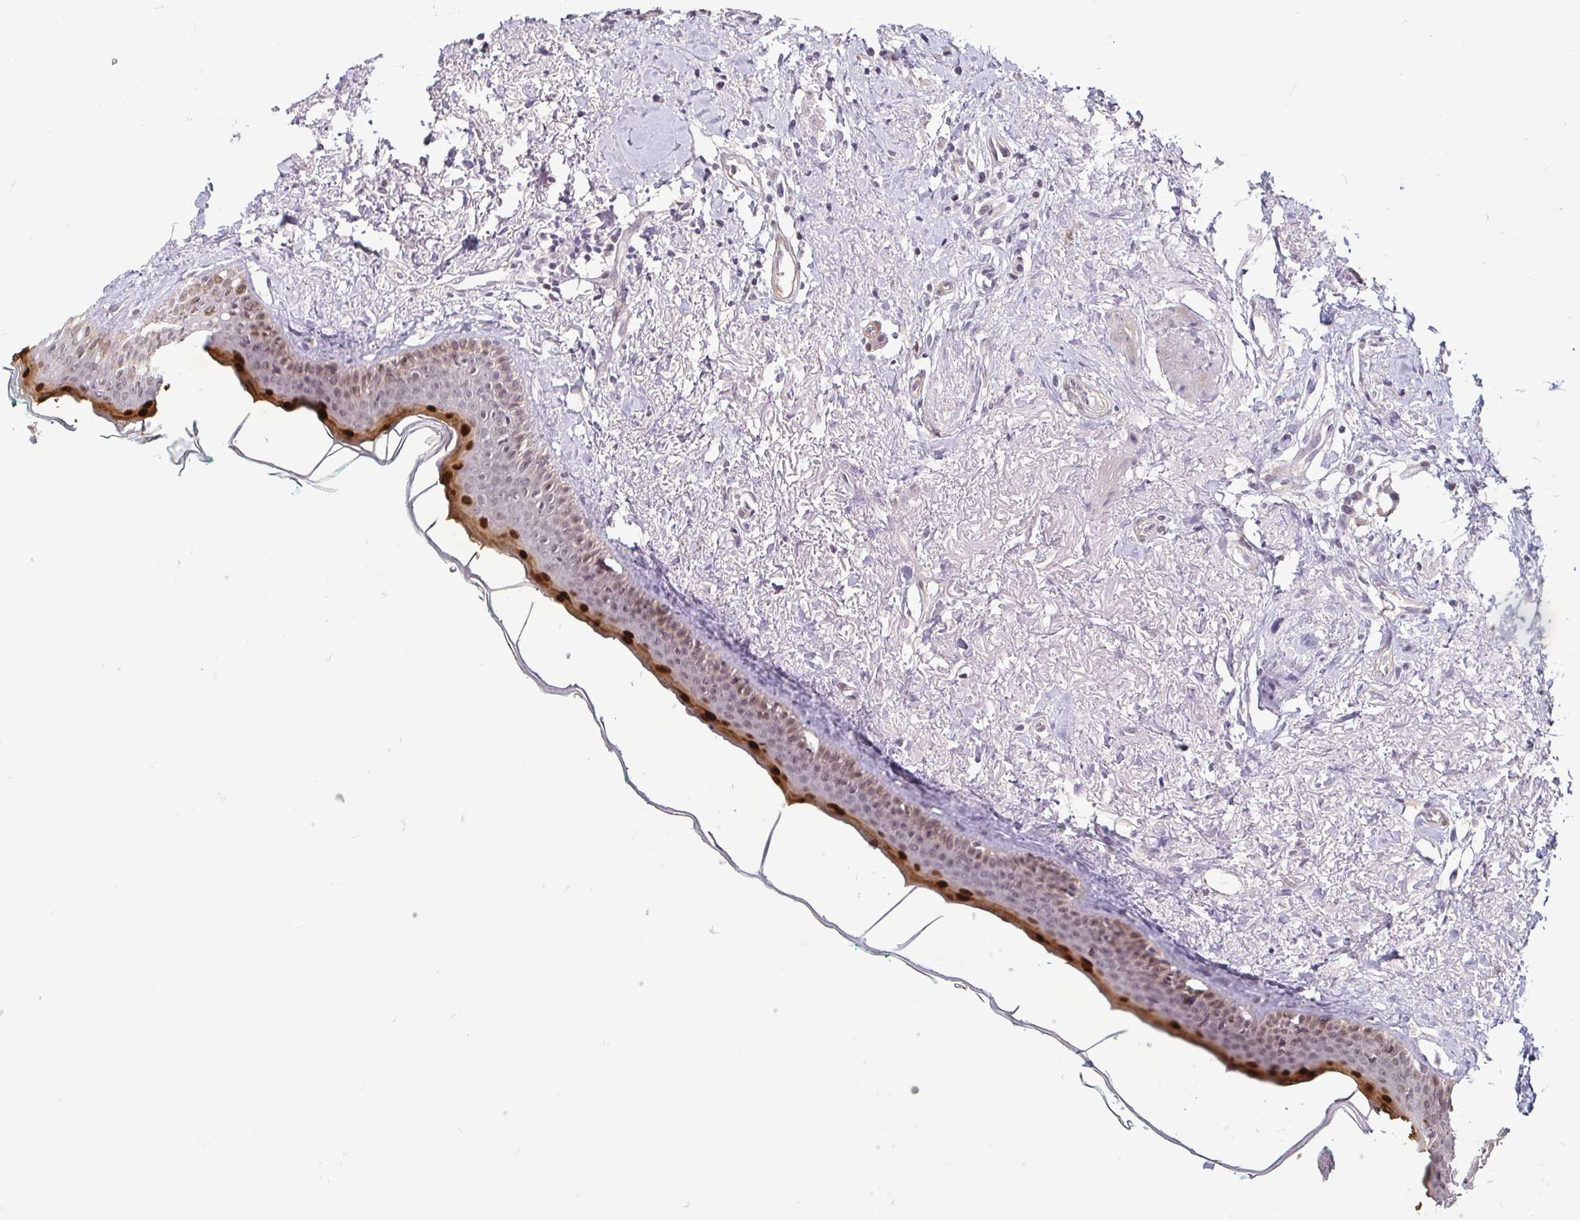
{"staining": {"intensity": "strong", "quantity": "<25%", "location": "cytoplasmic/membranous,nuclear"}, "tissue": "oral mucosa", "cell_type": "Squamous epithelial cells", "image_type": "normal", "snomed": [{"axis": "morphology", "description": "Normal tissue, NOS"}, {"axis": "topography", "description": "Oral tissue"}], "caption": "Protein staining of normal oral mucosa shows strong cytoplasmic/membranous,nuclear positivity in about <25% of squamous epithelial cells.", "gene": "HOPX", "patient": {"sex": "female", "age": 70}}